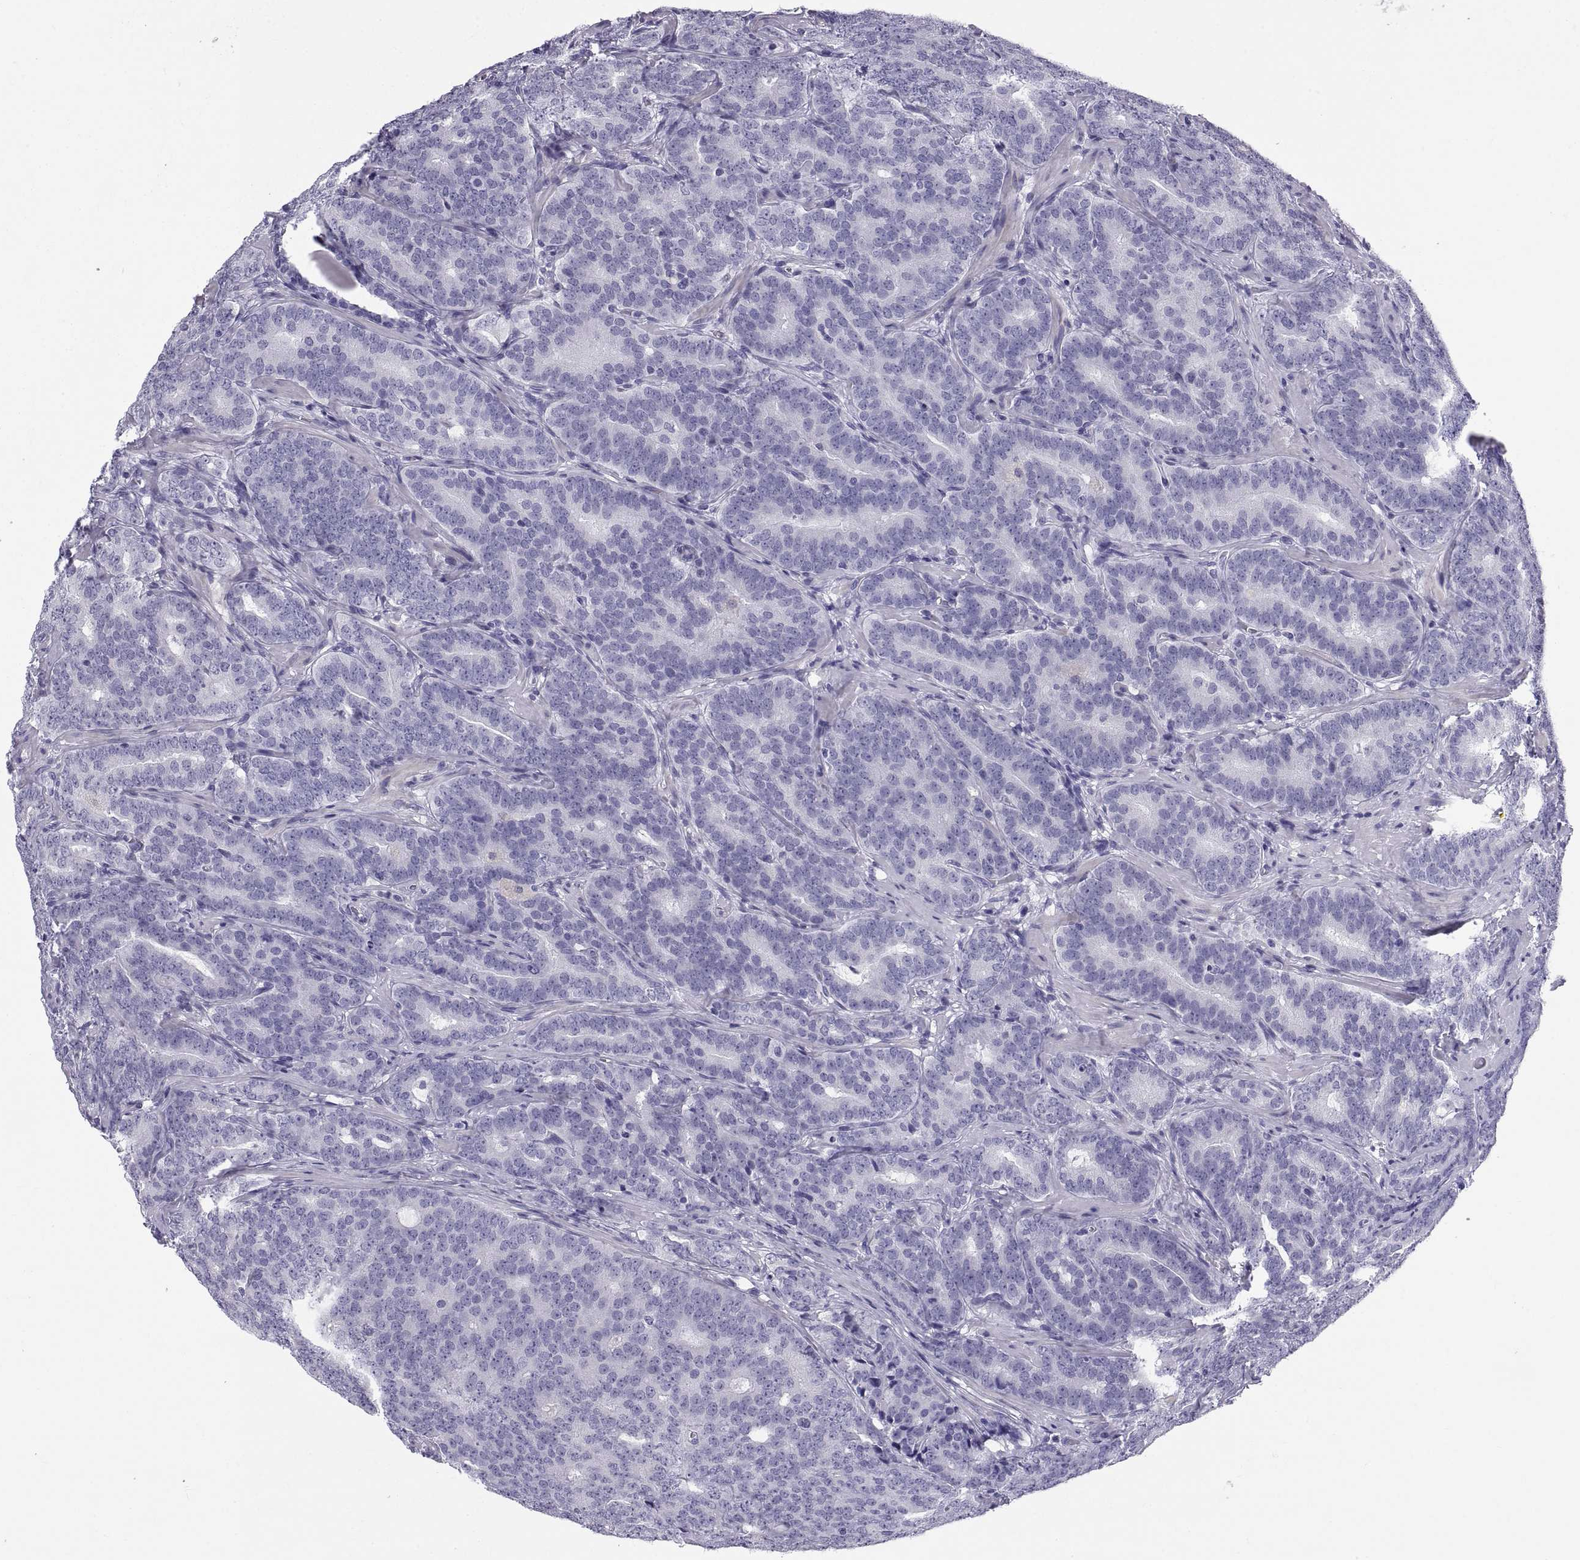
{"staining": {"intensity": "negative", "quantity": "none", "location": "none"}, "tissue": "prostate cancer", "cell_type": "Tumor cells", "image_type": "cancer", "snomed": [{"axis": "morphology", "description": "Adenocarcinoma, NOS"}, {"axis": "topography", "description": "Prostate"}], "caption": "This is a image of immunohistochemistry (IHC) staining of prostate cancer, which shows no staining in tumor cells.", "gene": "CT47A10", "patient": {"sex": "male", "age": 71}}